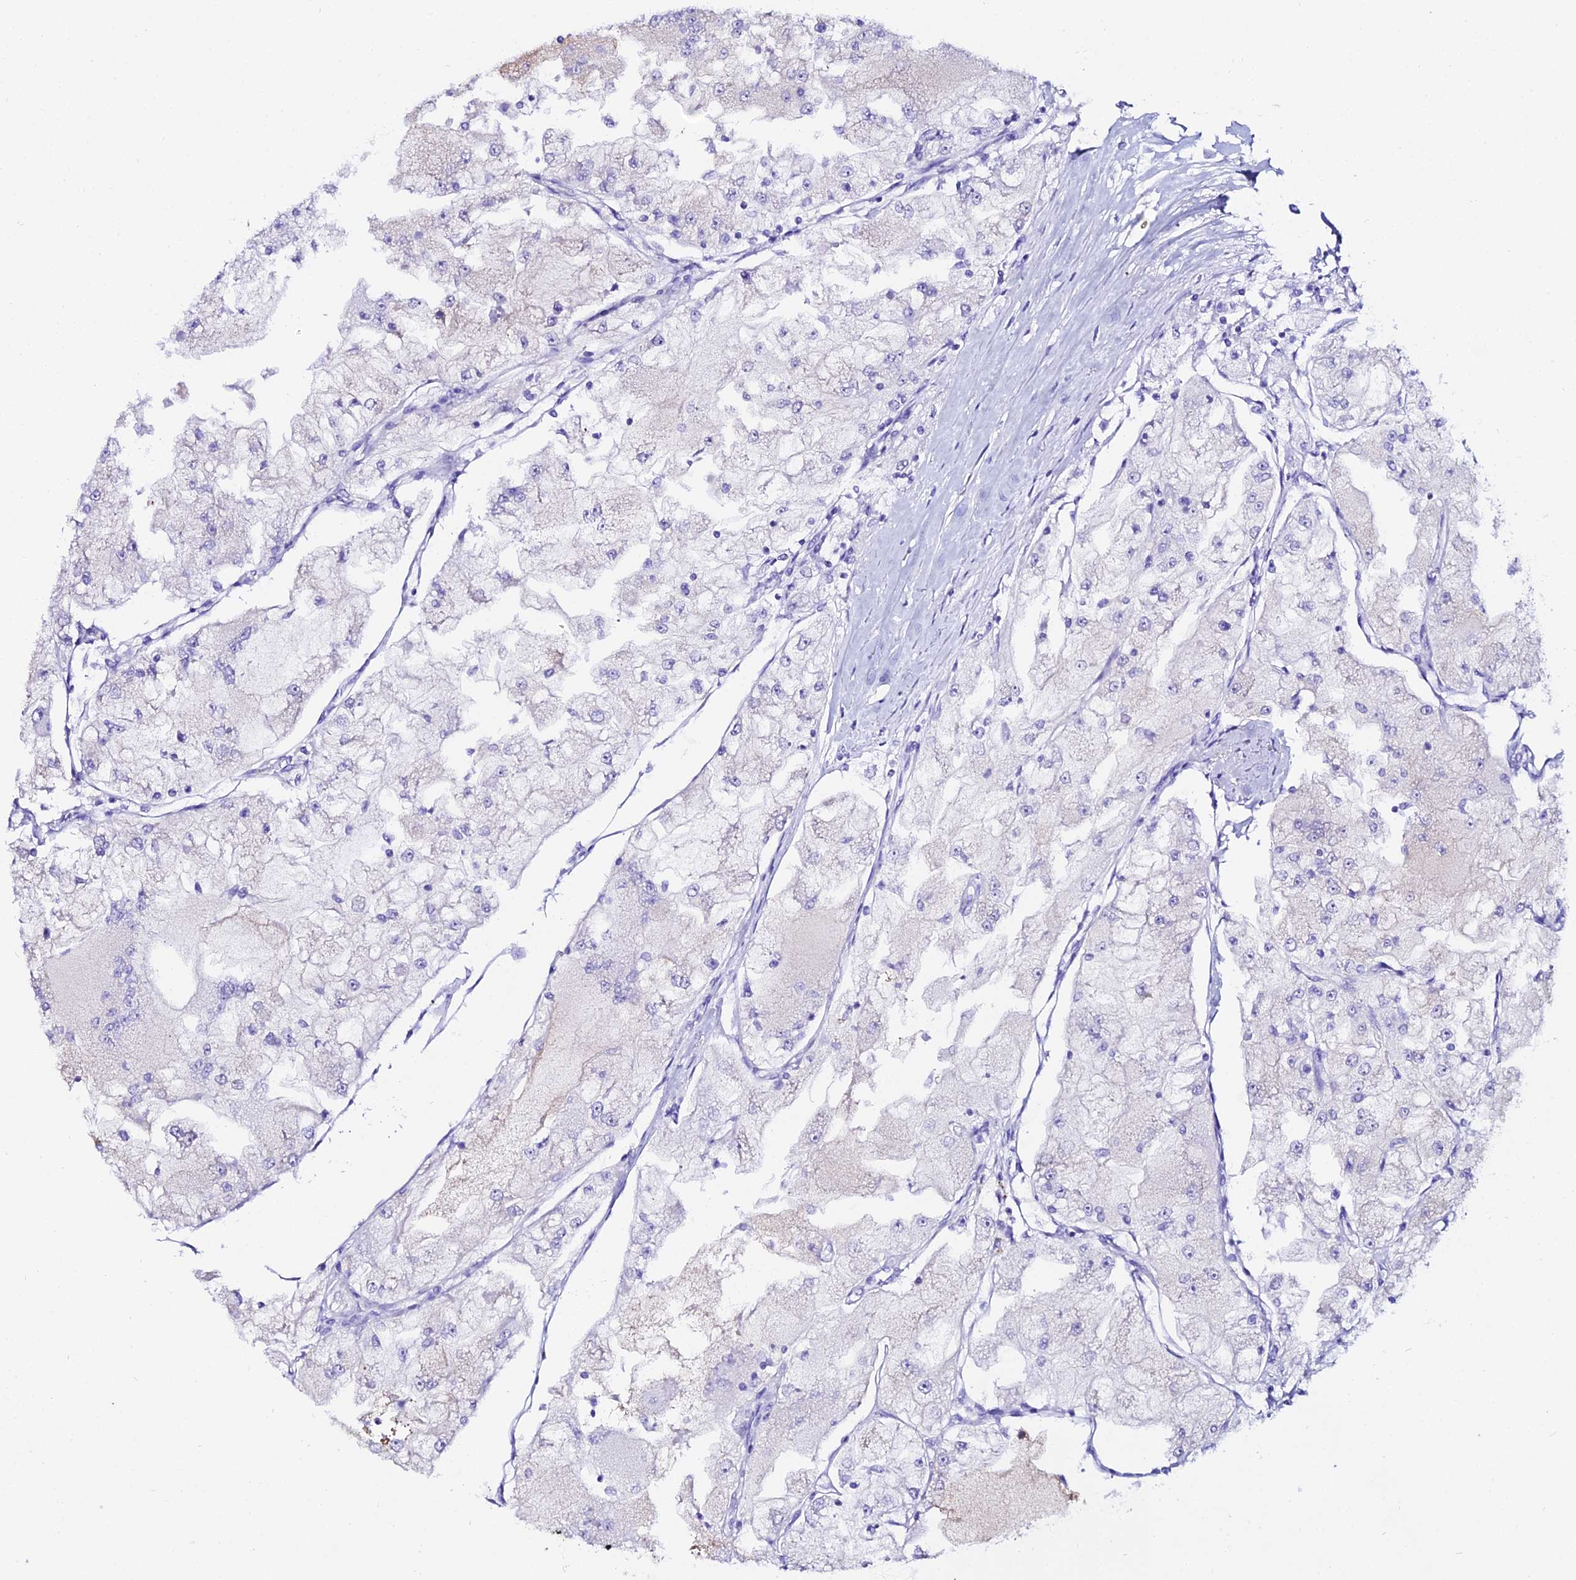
{"staining": {"intensity": "negative", "quantity": "none", "location": "none"}, "tissue": "renal cancer", "cell_type": "Tumor cells", "image_type": "cancer", "snomed": [{"axis": "morphology", "description": "Adenocarcinoma, NOS"}, {"axis": "topography", "description": "Kidney"}], "caption": "IHC photomicrograph of adenocarcinoma (renal) stained for a protein (brown), which exhibits no expression in tumor cells.", "gene": "OR4D5", "patient": {"sex": "female", "age": 72}}